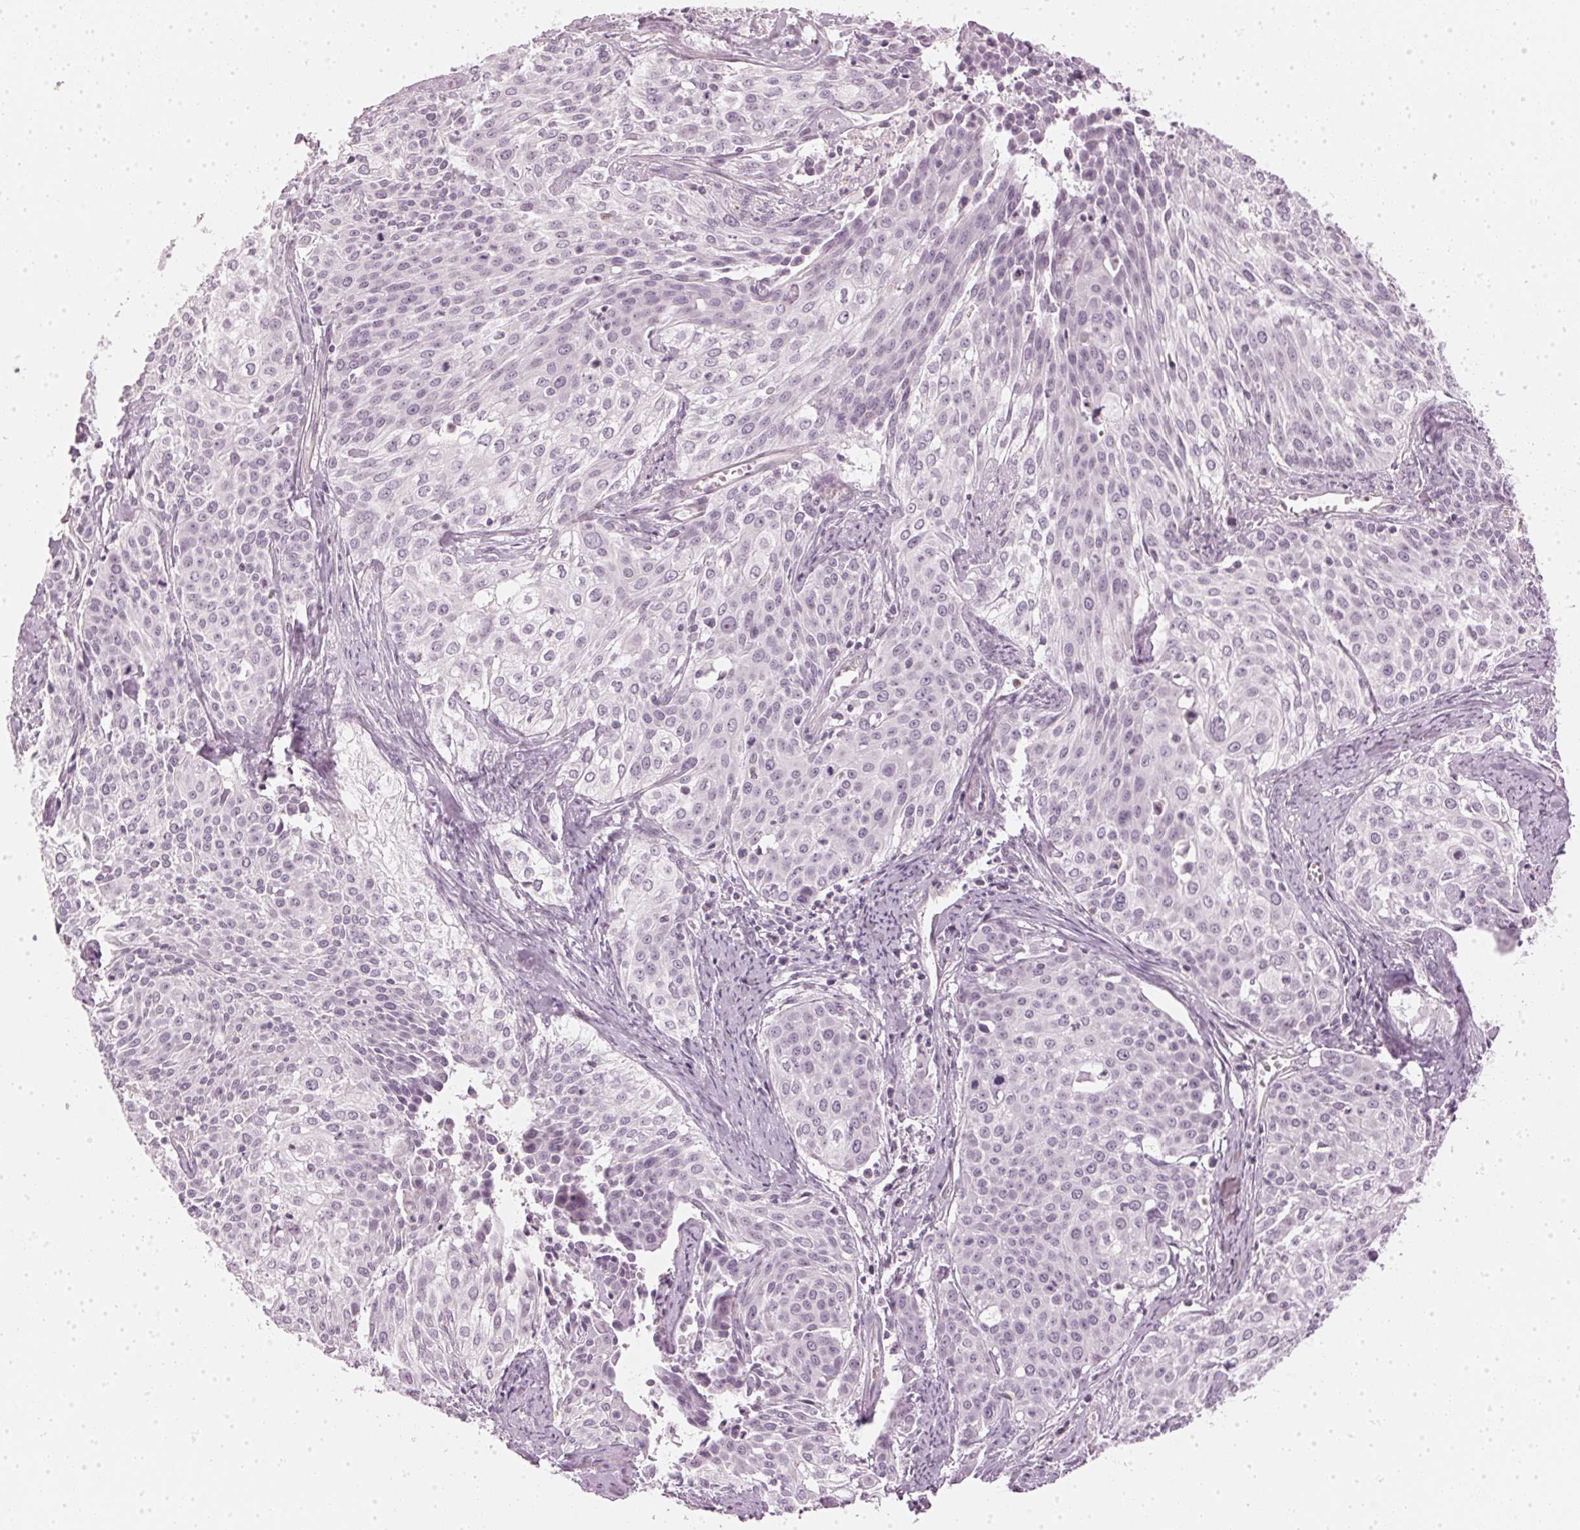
{"staining": {"intensity": "negative", "quantity": "none", "location": "none"}, "tissue": "cervical cancer", "cell_type": "Tumor cells", "image_type": "cancer", "snomed": [{"axis": "morphology", "description": "Squamous cell carcinoma, NOS"}, {"axis": "topography", "description": "Cervix"}], "caption": "IHC micrograph of neoplastic tissue: human cervical cancer stained with DAB exhibits no significant protein expression in tumor cells.", "gene": "APLP1", "patient": {"sex": "female", "age": 39}}